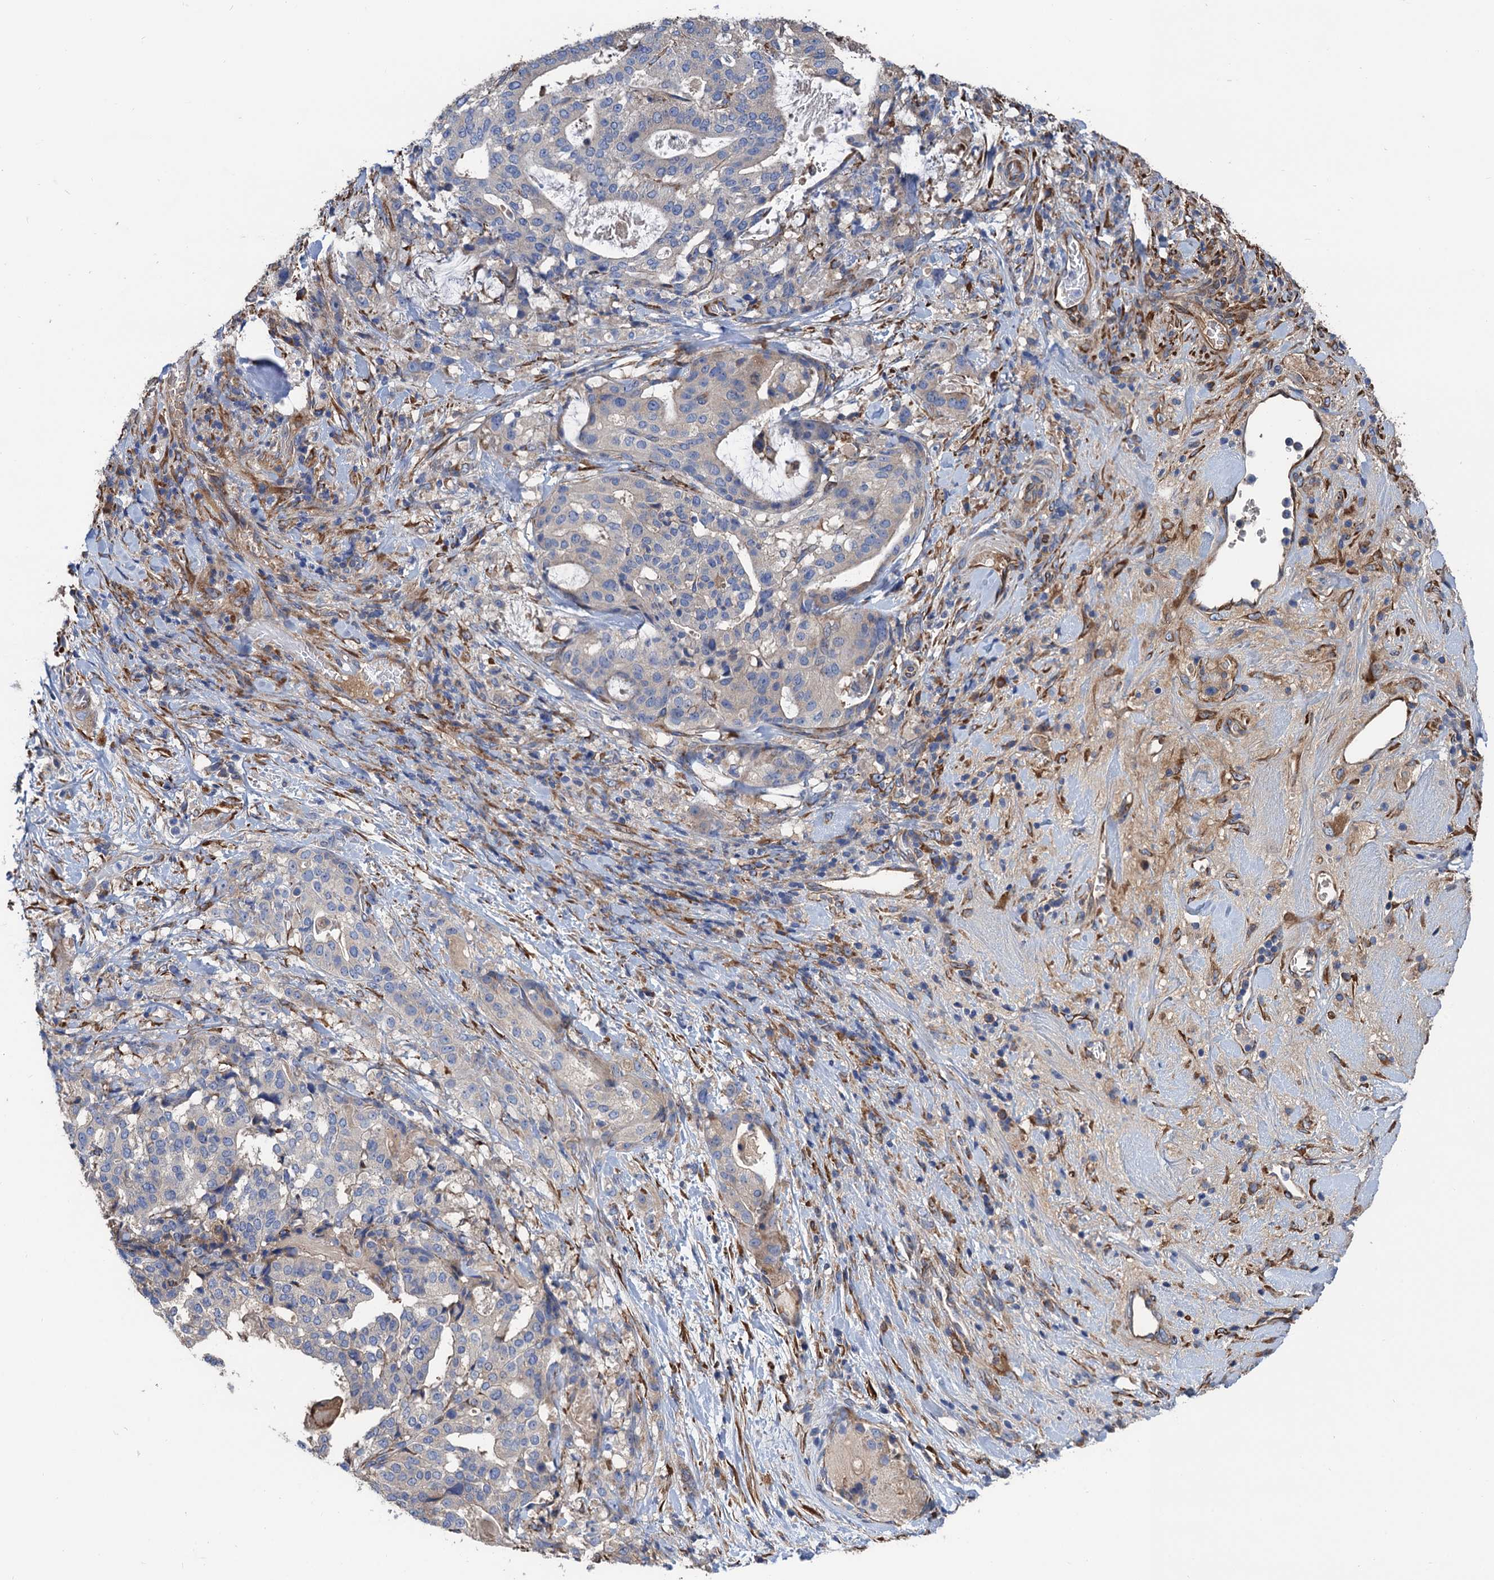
{"staining": {"intensity": "negative", "quantity": "none", "location": "none"}, "tissue": "stomach cancer", "cell_type": "Tumor cells", "image_type": "cancer", "snomed": [{"axis": "morphology", "description": "Adenocarcinoma, NOS"}, {"axis": "topography", "description": "Stomach"}], "caption": "This is a micrograph of immunohistochemistry (IHC) staining of stomach adenocarcinoma, which shows no positivity in tumor cells. Brightfield microscopy of IHC stained with DAB (3,3'-diaminobenzidine) (brown) and hematoxylin (blue), captured at high magnification.", "gene": "CNNM1", "patient": {"sex": "male", "age": 48}}